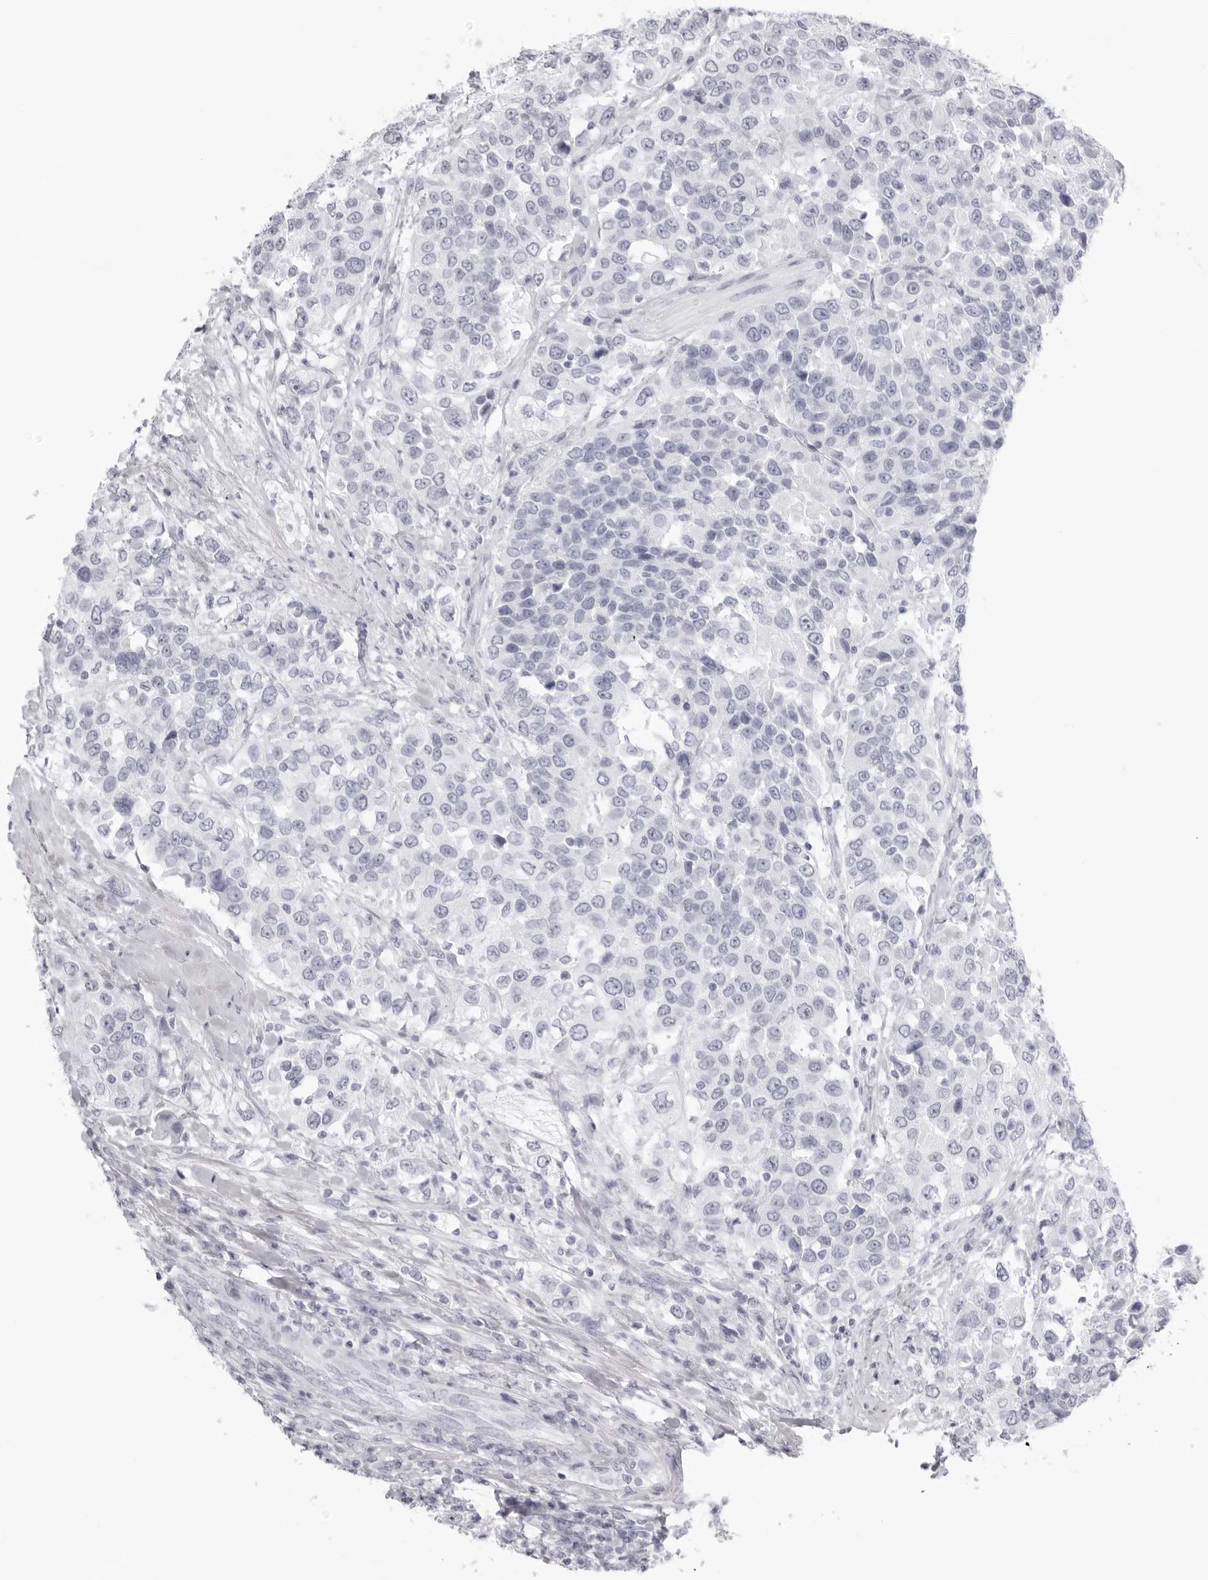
{"staining": {"intensity": "negative", "quantity": "none", "location": "none"}, "tissue": "urothelial cancer", "cell_type": "Tumor cells", "image_type": "cancer", "snomed": [{"axis": "morphology", "description": "Urothelial carcinoma, High grade"}, {"axis": "topography", "description": "Urinary bladder"}], "caption": "Immunohistochemistry micrograph of urothelial cancer stained for a protein (brown), which demonstrates no expression in tumor cells.", "gene": "KLK9", "patient": {"sex": "female", "age": 80}}